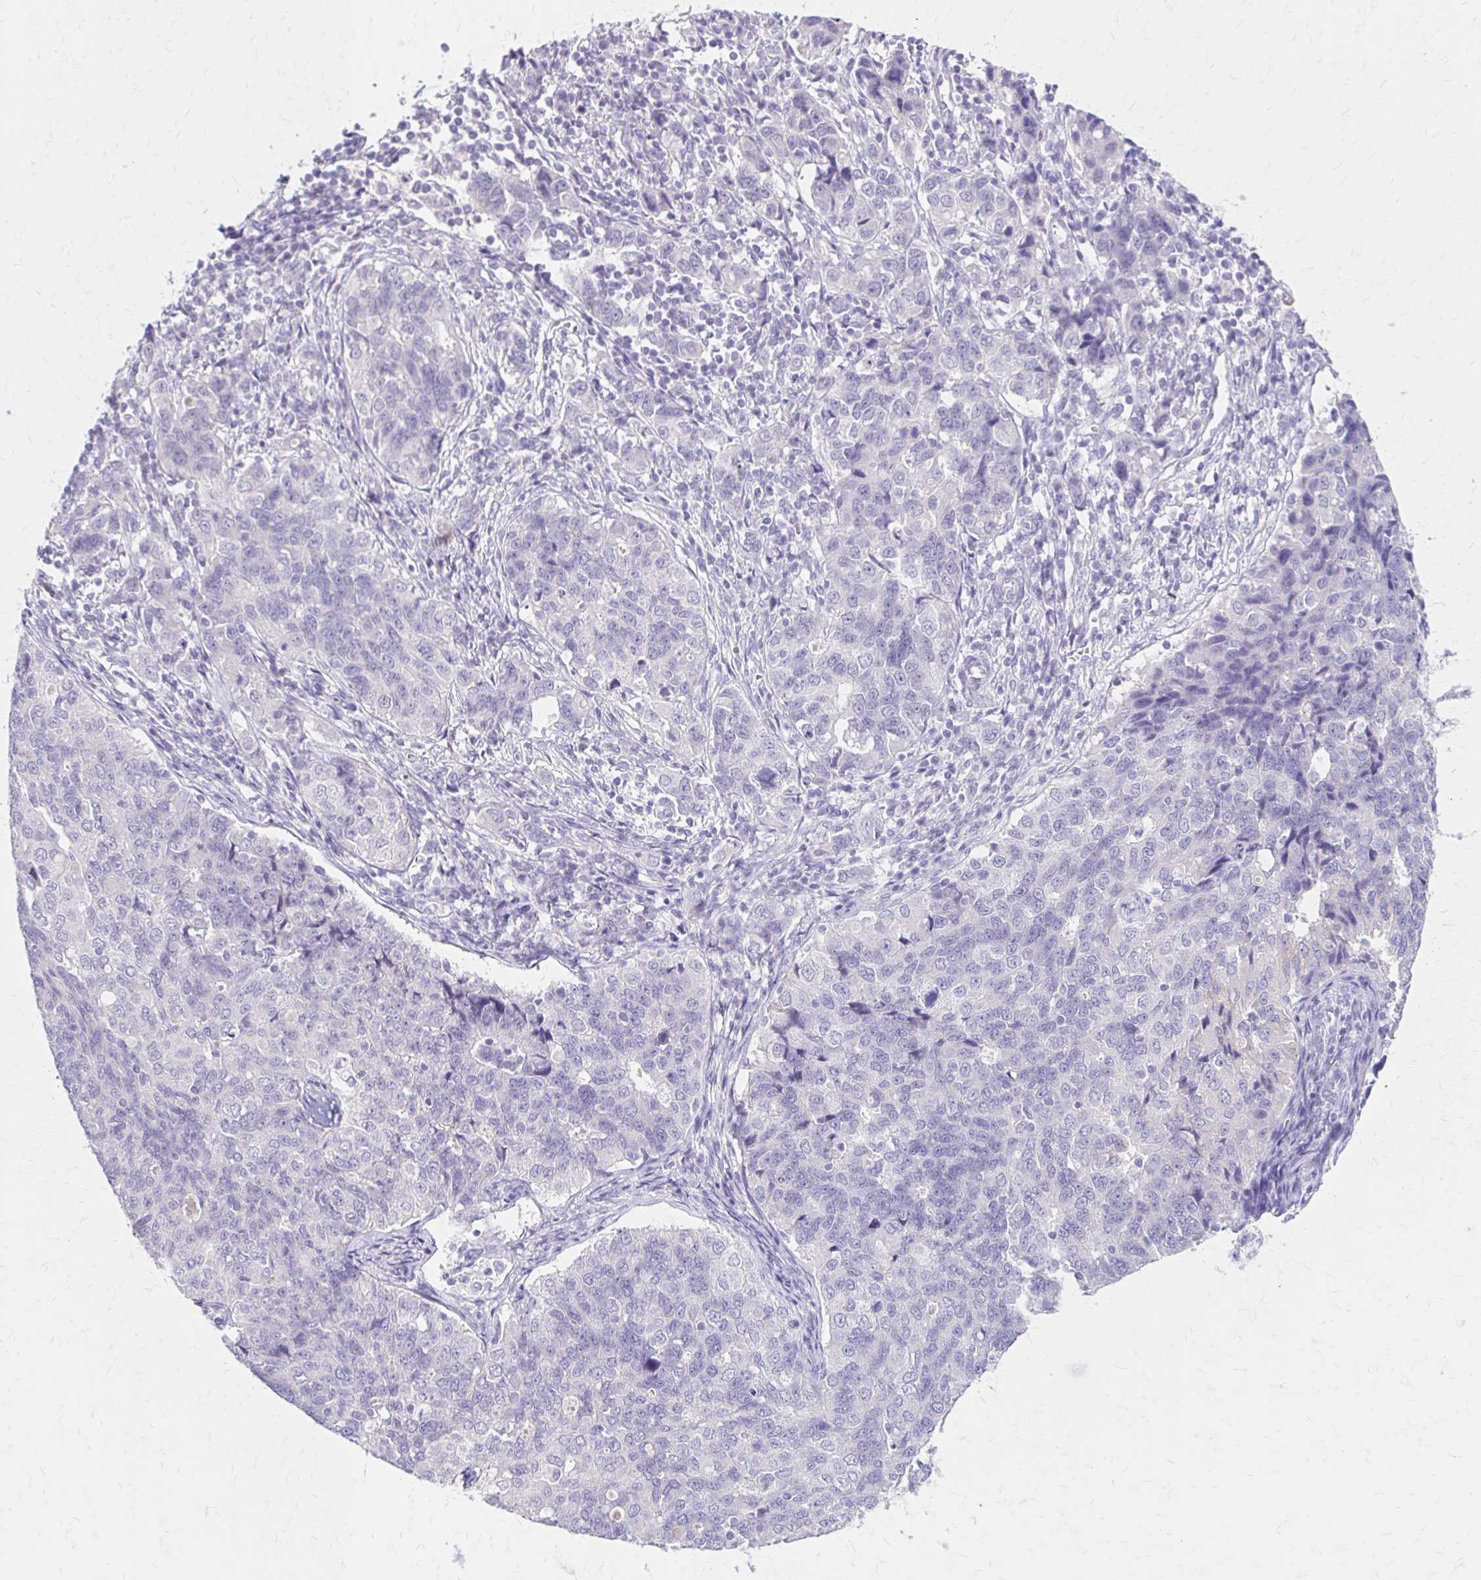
{"staining": {"intensity": "negative", "quantity": "none", "location": "none"}, "tissue": "endometrial cancer", "cell_type": "Tumor cells", "image_type": "cancer", "snomed": [{"axis": "morphology", "description": "Adenocarcinoma, NOS"}, {"axis": "topography", "description": "Endometrium"}], "caption": "Immunohistochemical staining of human endometrial adenocarcinoma shows no significant expression in tumor cells.", "gene": "AZGP1", "patient": {"sex": "female", "age": 43}}